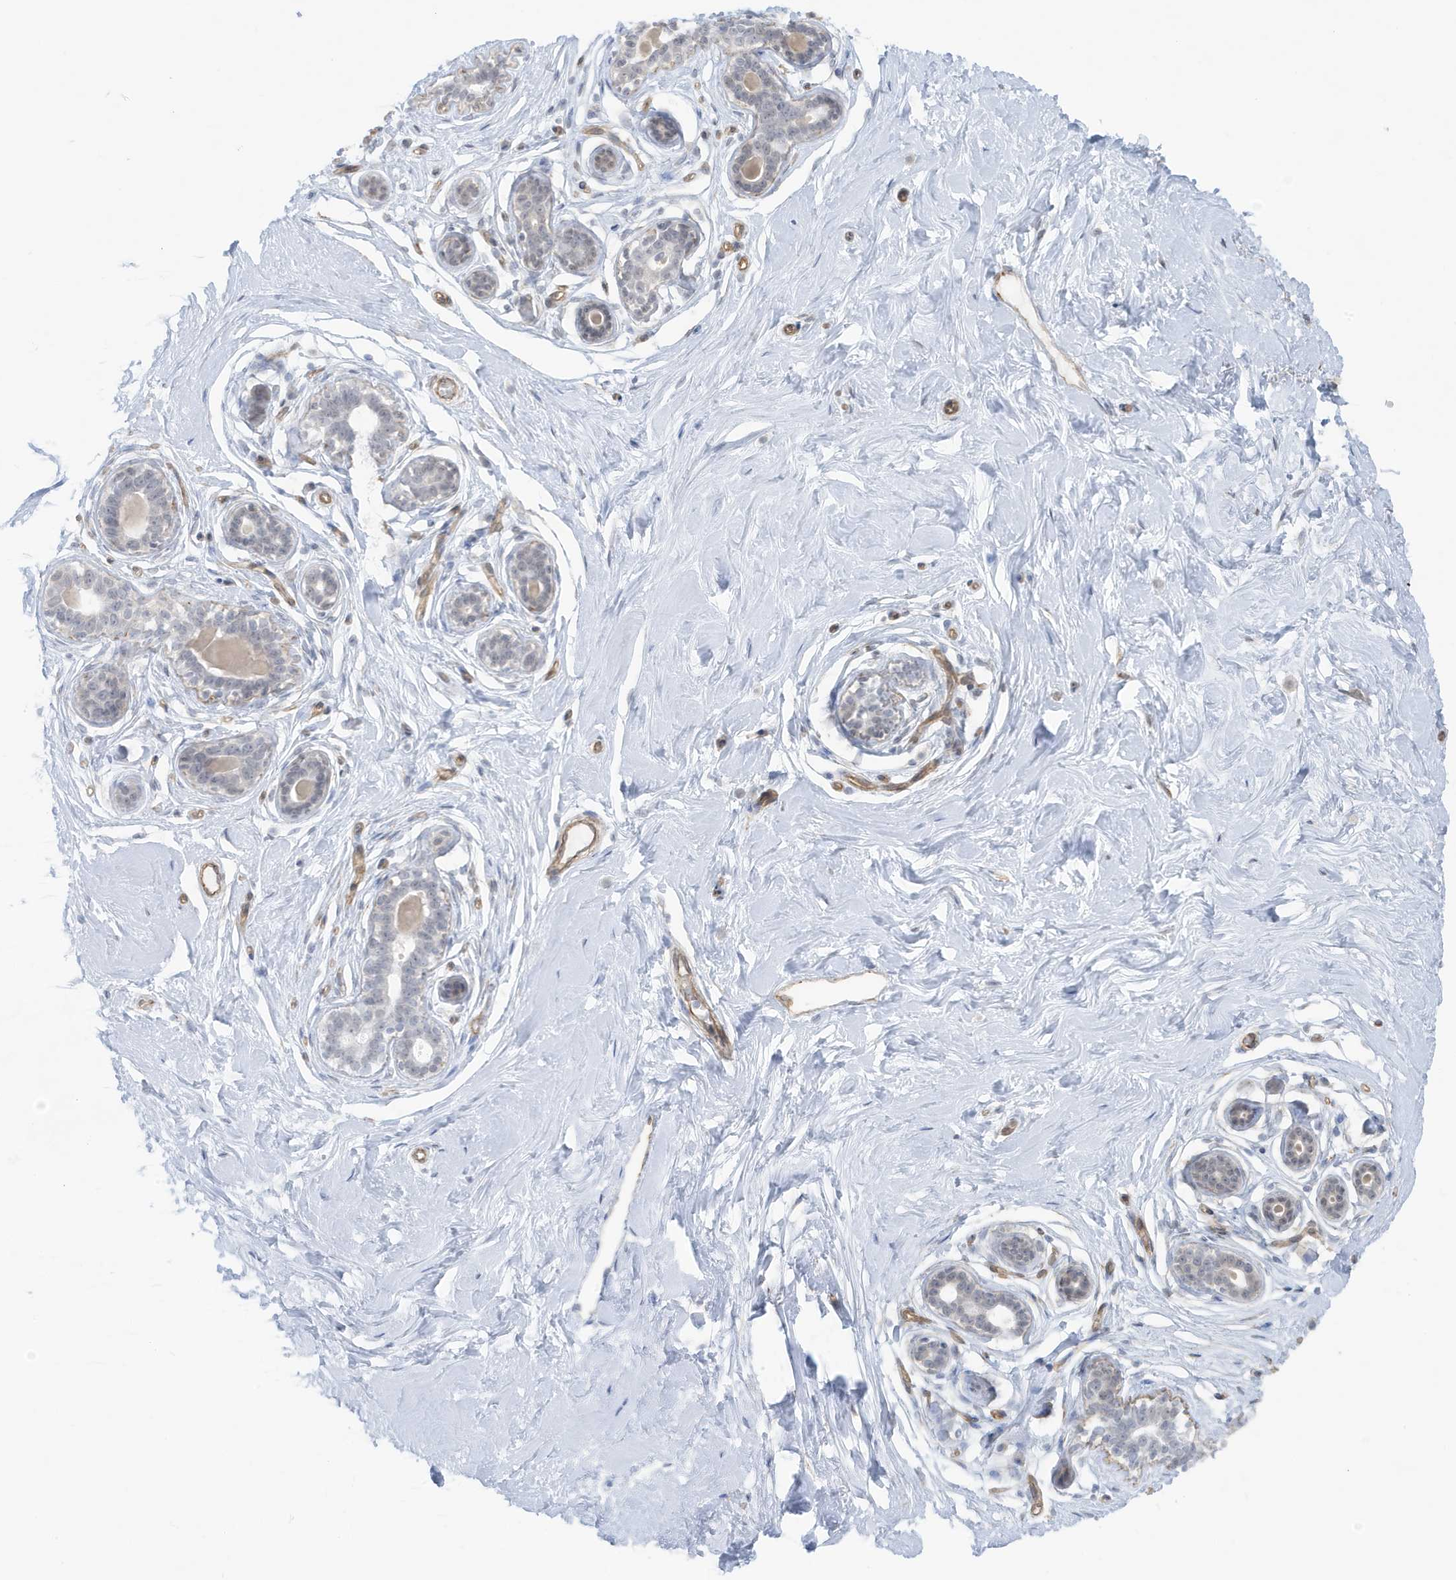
{"staining": {"intensity": "weak", "quantity": ">75%", "location": "cytoplasmic/membranous,nuclear"}, "tissue": "breast", "cell_type": "Adipocytes", "image_type": "normal", "snomed": [{"axis": "morphology", "description": "Normal tissue, NOS"}, {"axis": "morphology", "description": "Adenoma, NOS"}, {"axis": "topography", "description": "Breast"}], "caption": "This is an image of immunohistochemistry staining of benign breast, which shows weak expression in the cytoplasmic/membranous,nuclear of adipocytes.", "gene": "CHCHD4", "patient": {"sex": "female", "age": 23}}